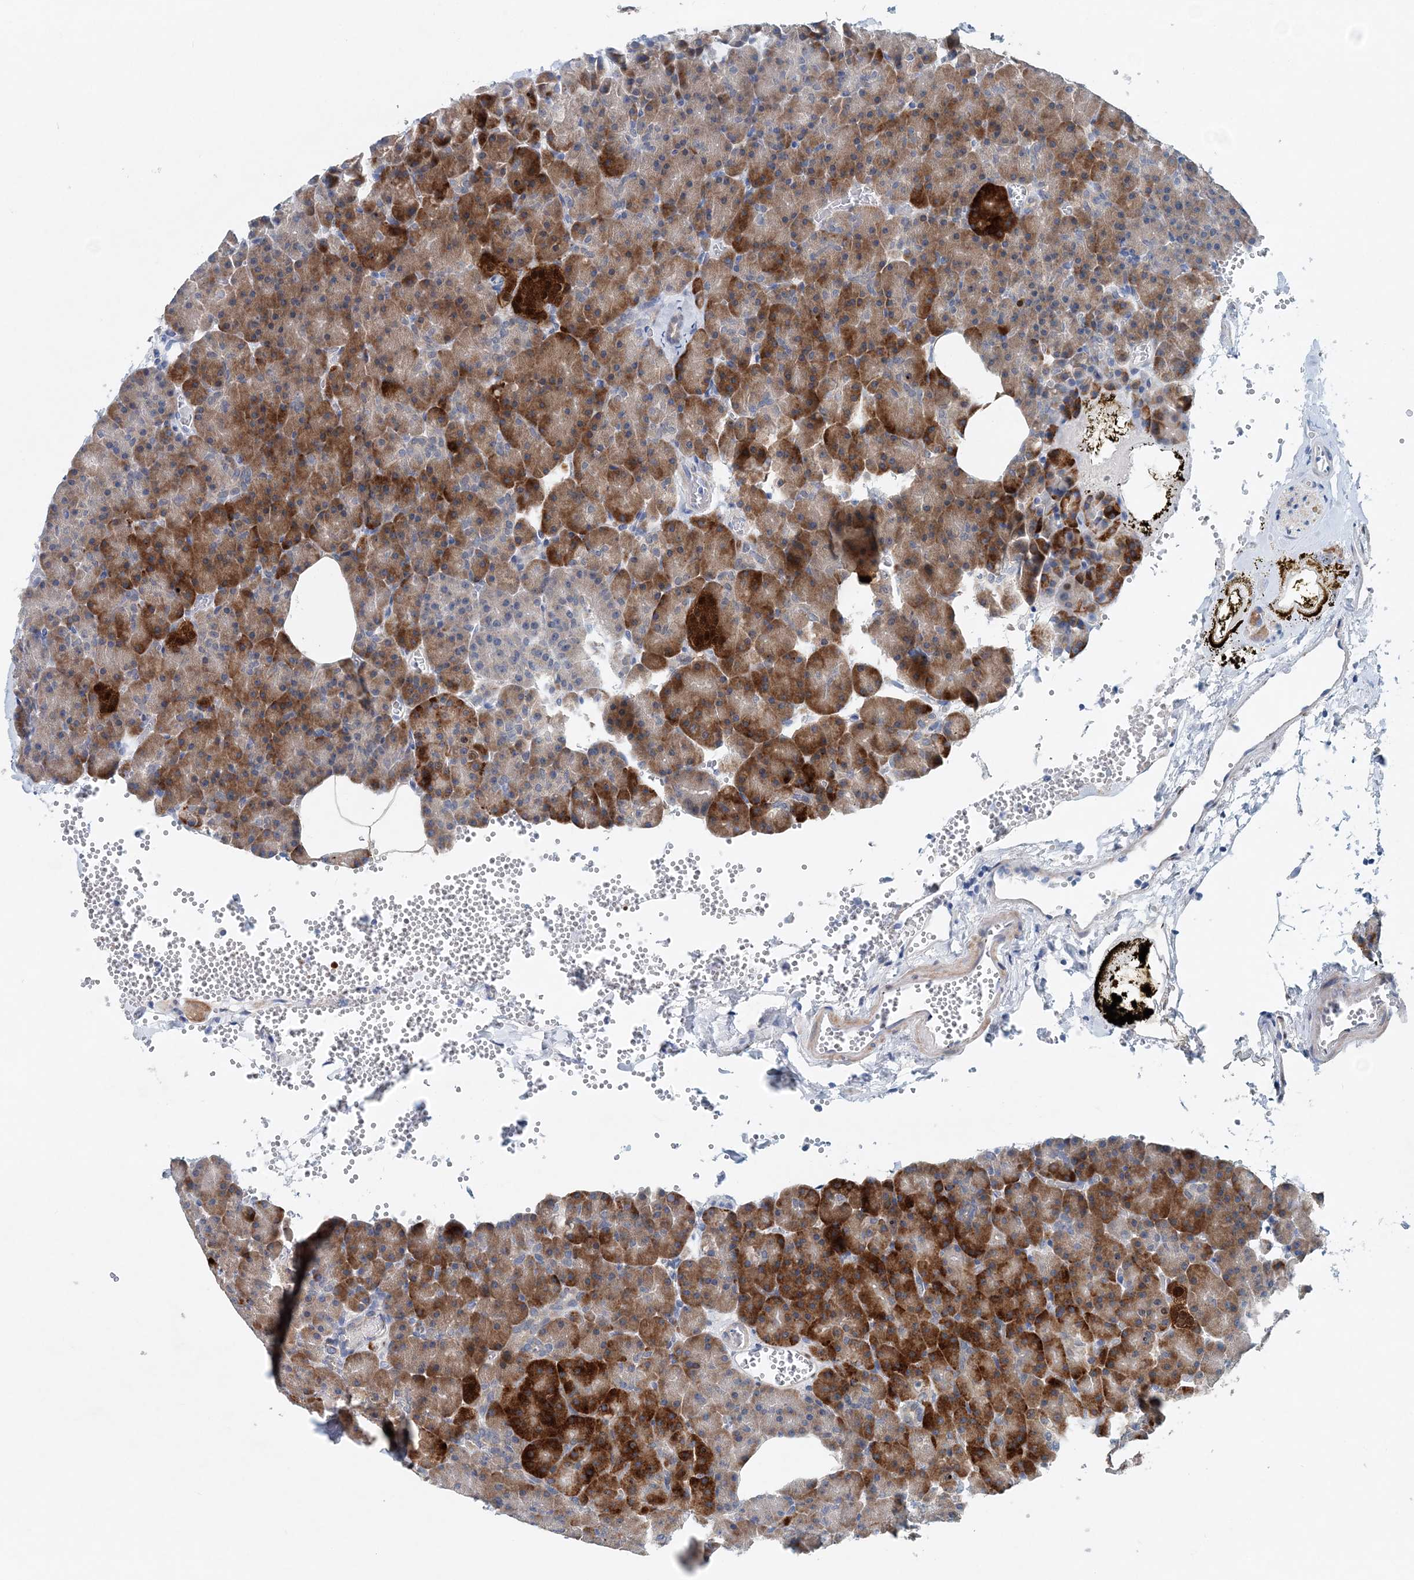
{"staining": {"intensity": "strong", "quantity": "25%-75%", "location": "cytoplasmic/membranous"}, "tissue": "pancreas", "cell_type": "Exocrine glandular cells", "image_type": "normal", "snomed": [{"axis": "morphology", "description": "Normal tissue, NOS"}, {"axis": "morphology", "description": "Carcinoid, malignant, NOS"}, {"axis": "topography", "description": "Pancreas"}], "caption": "High-magnification brightfield microscopy of unremarkable pancreas stained with DAB (3,3'-diaminobenzidine) (brown) and counterstained with hematoxylin (blue). exocrine glandular cells exhibit strong cytoplasmic/membranous expression is identified in approximately25%-75% of cells.", "gene": "PFN2", "patient": {"sex": "female", "age": 35}}